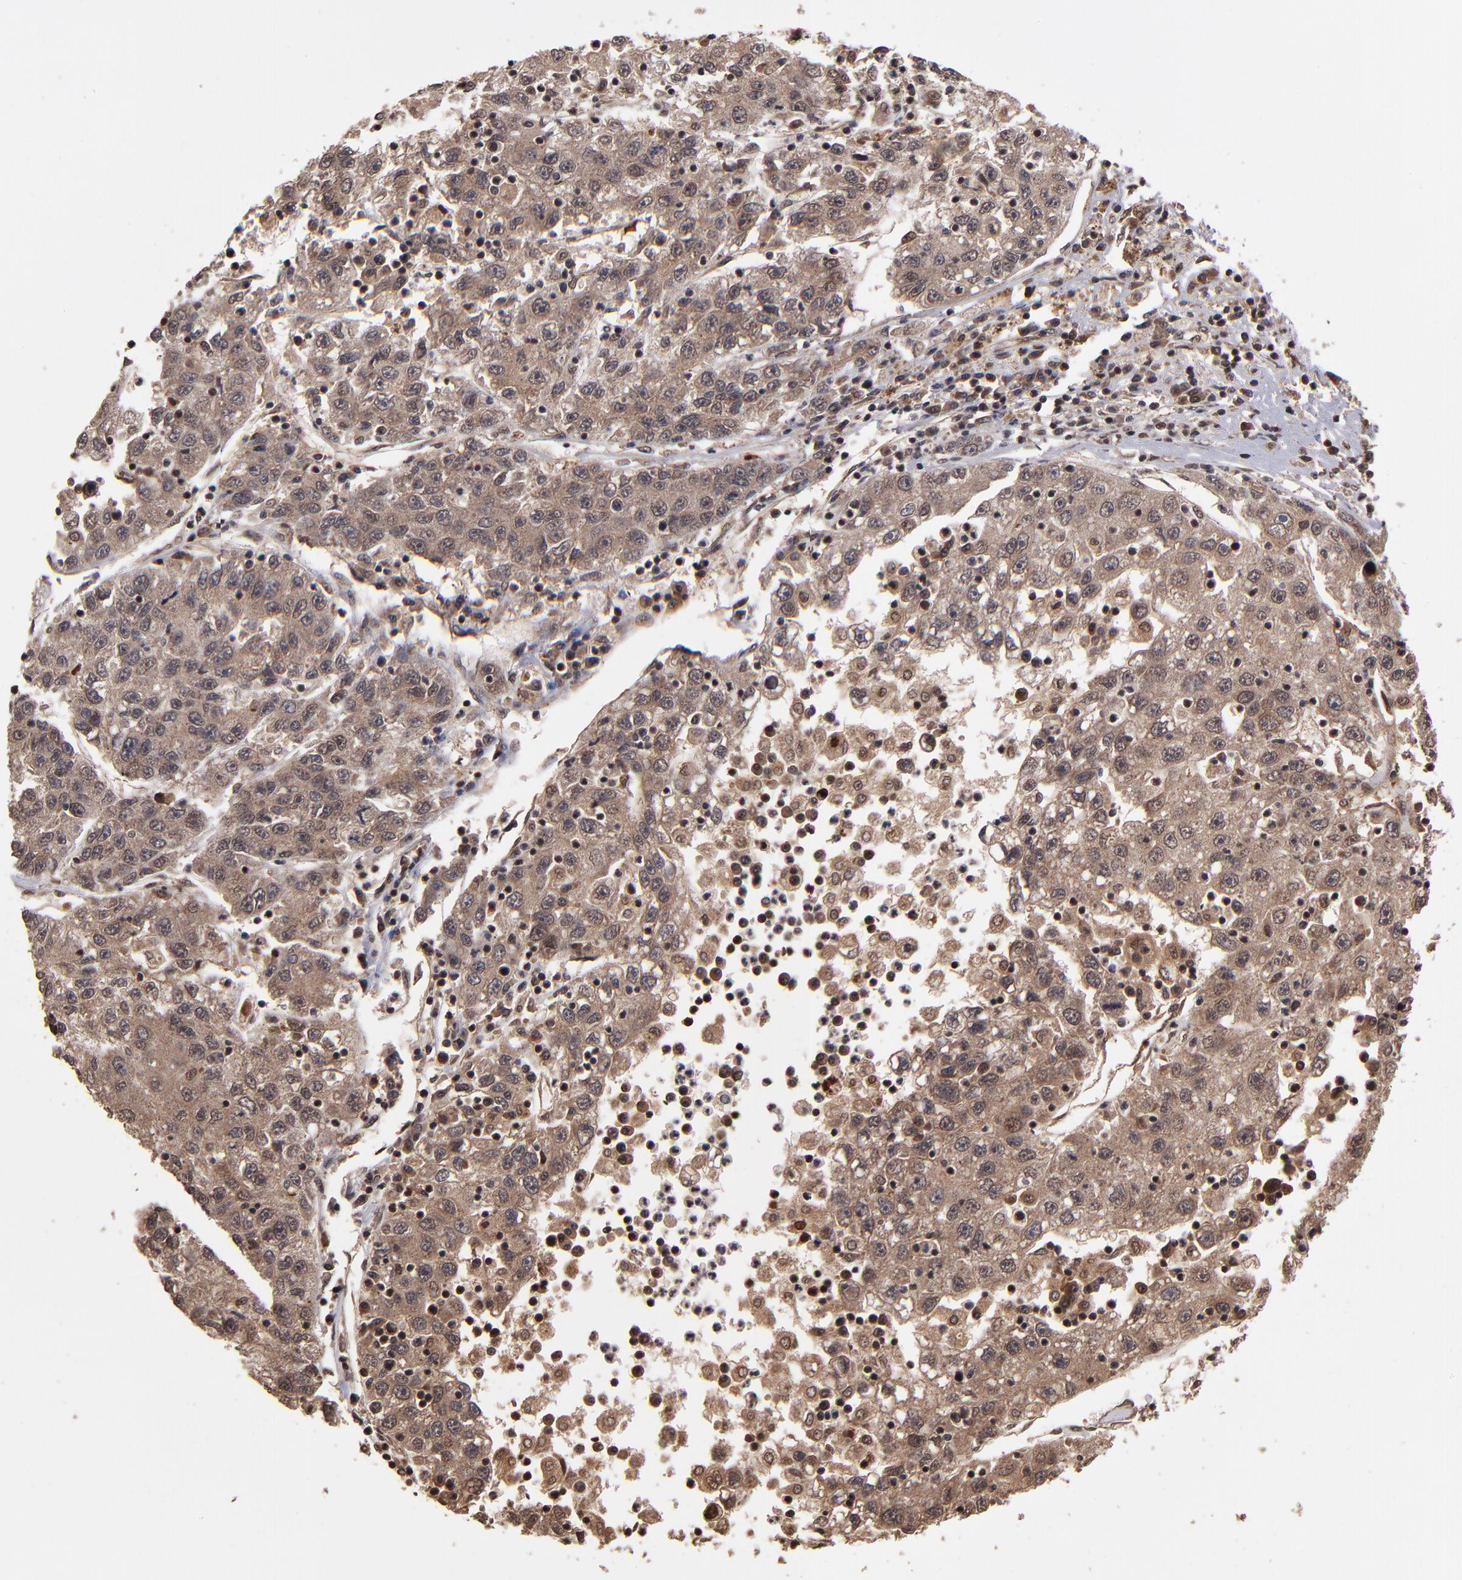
{"staining": {"intensity": "strong", "quantity": ">75%", "location": "cytoplasmic/membranous"}, "tissue": "liver cancer", "cell_type": "Tumor cells", "image_type": "cancer", "snomed": [{"axis": "morphology", "description": "Carcinoma, Hepatocellular, NOS"}, {"axis": "topography", "description": "Liver"}], "caption": "Liver cancer stained with a protein marker exhibits strong staining in tumor cells.", "gene": "NFE2L2", "patient": {"sex": "male", "age": 49}}